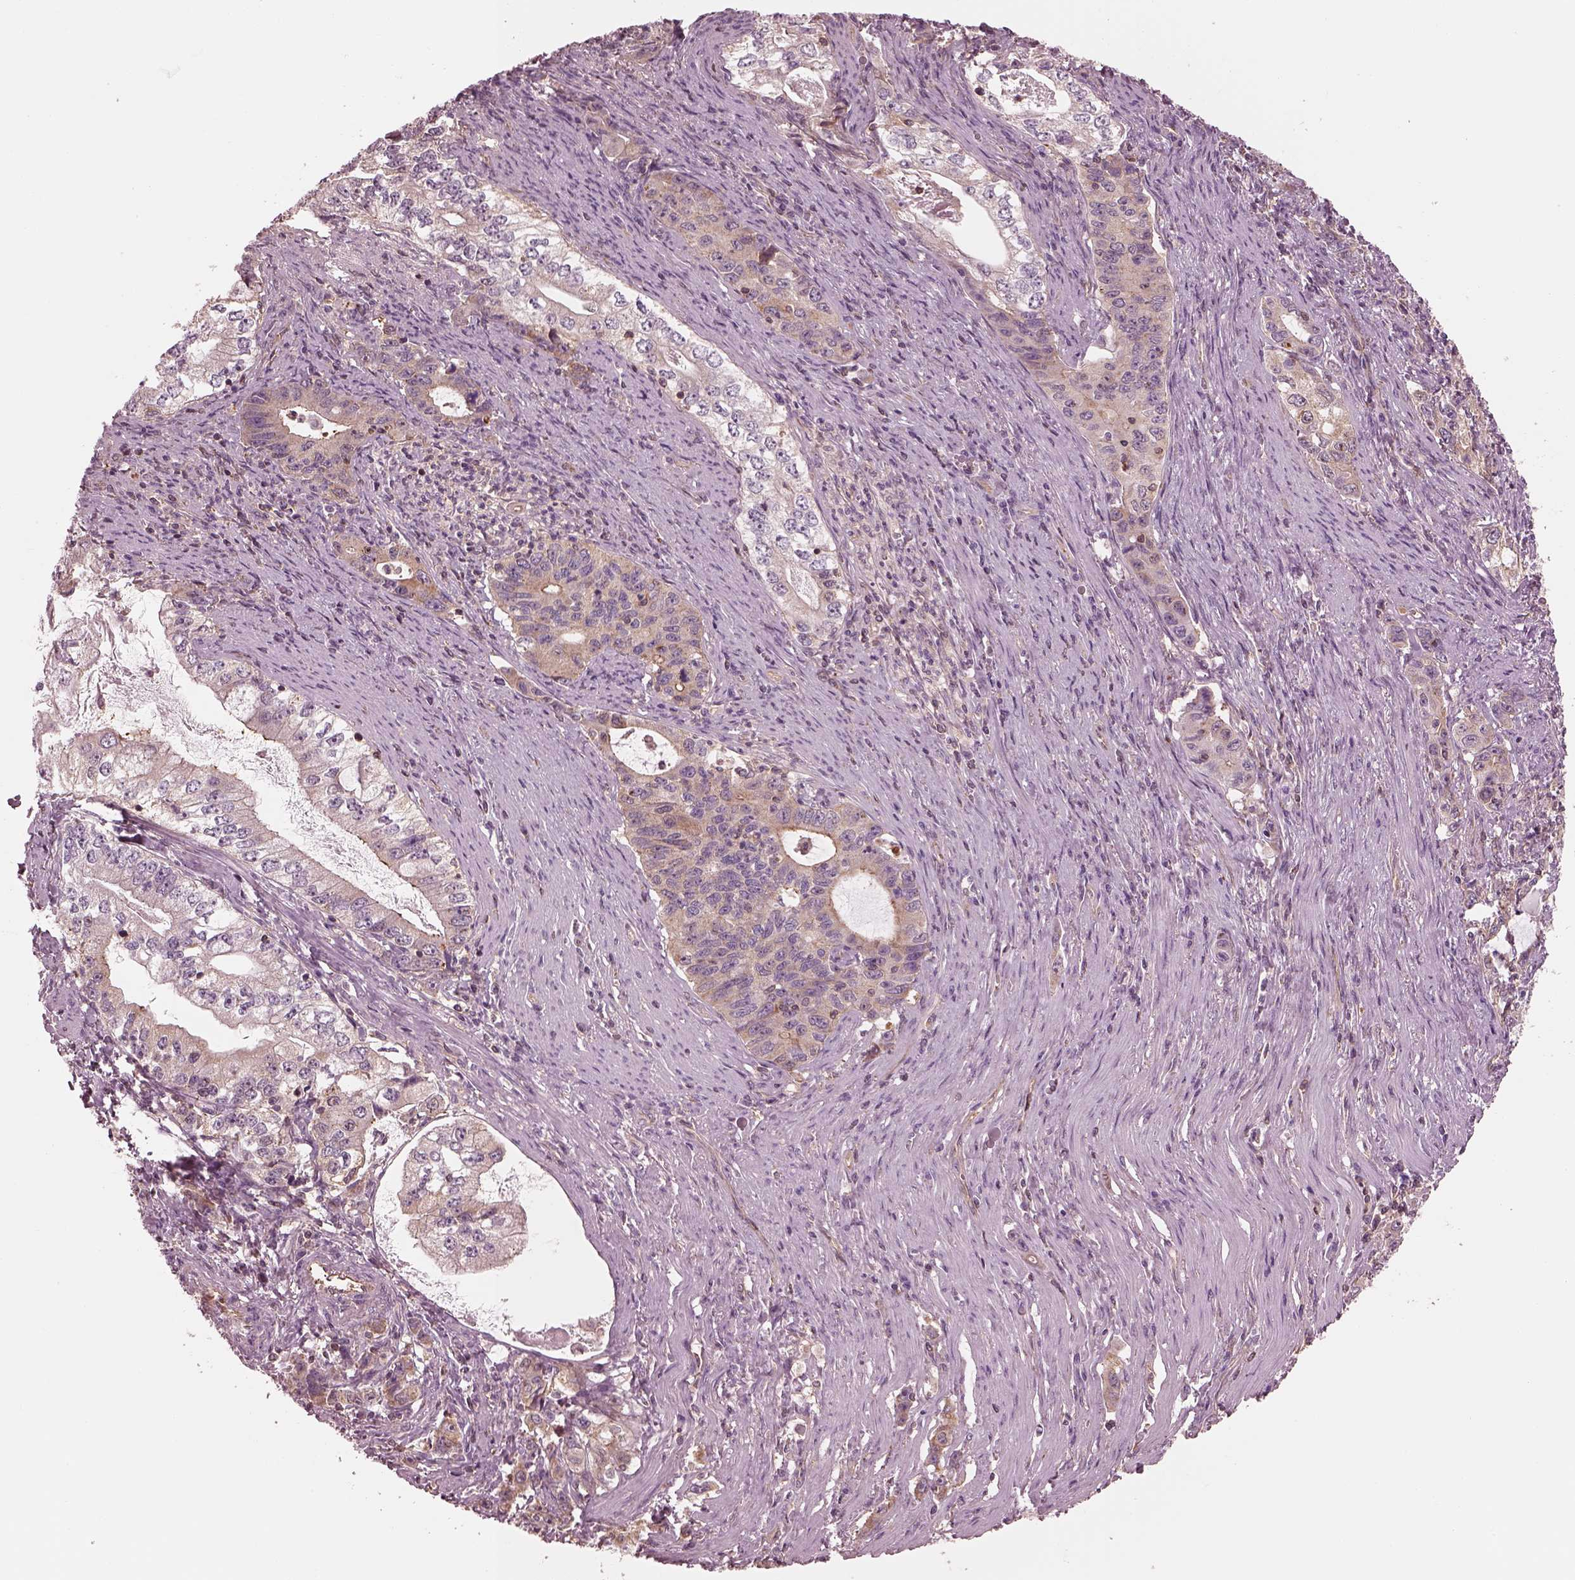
{"staining": {"intensity": "moderate", "quantity": "25%-75%", "location": "cytoplasmic/membranous"}, "tissue": "stomach cancer", "cell_type": "Tumor cells", "image_type": "cancer", "snomed": [{"axis": "morphology", "description": "Adenocarcinoma, NOS"}, {"axis": "topography", "description": "Stomach, lower"}], "caption": "A photomicrograph showing moderate cytoplasmic/membranous staining in approximately 25%-75% of tumor cells in adenocarcinoma (stomach), as visualized by brown immunohistochemical staining.", "gene": "STK33", "patient": {"sex": "female", "age": 72}}